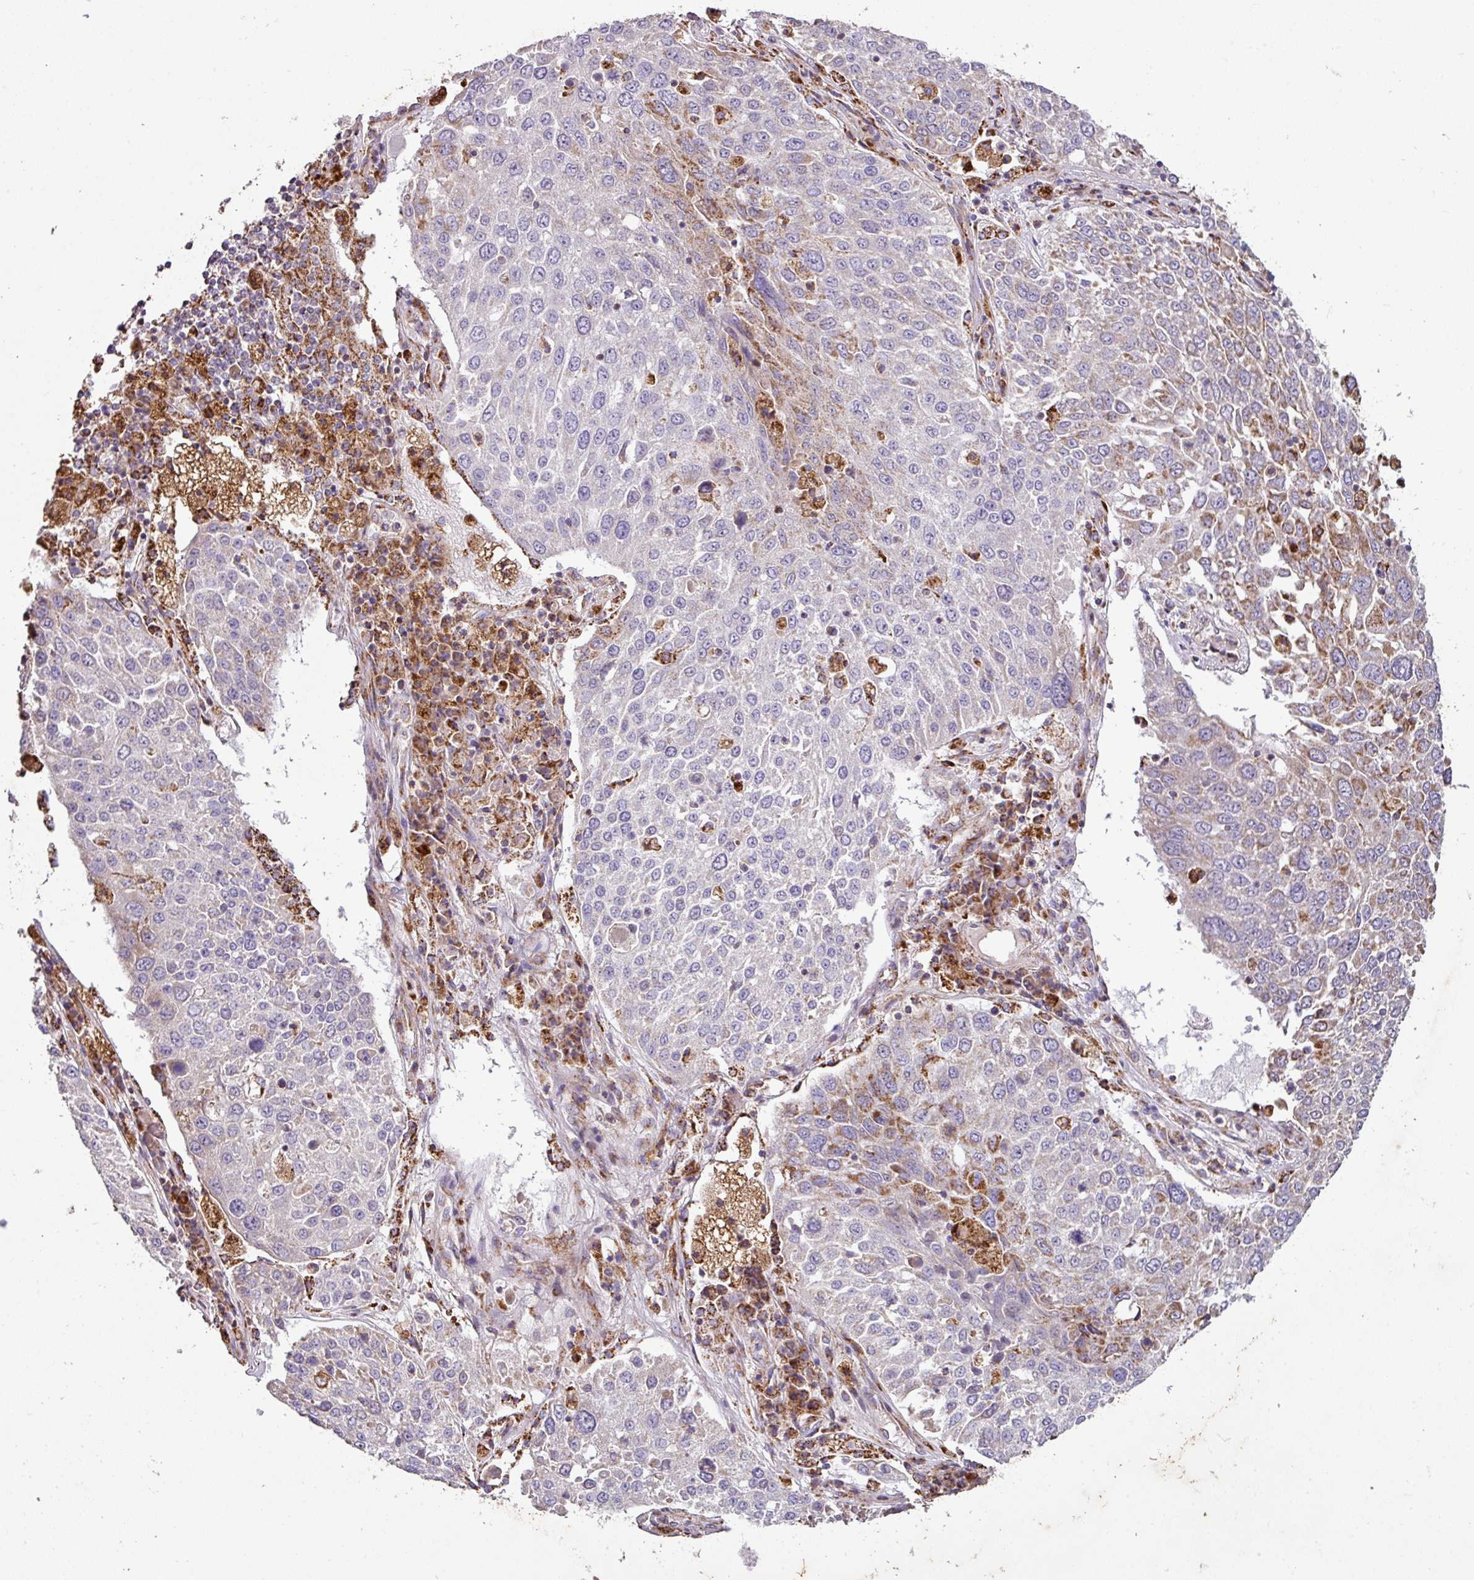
{"staining": {"intensity": "weak", "quantity": "<25%", "location": "cytoplasmic/membranous"}, "tissue": "lung cancer", "cell_type": "Tumor cells", "image_type": "cancer", "snomed": [{"axis": "morphology", "description": "Squamous cell carcinoma, NOS"}, {"axis": "topography", "description": "Lung"}], "caption": "The photomicrograph displays no staining of tumor cells in squamous cell carcinoma (lung).", "gene": "SQOR", "patient": {"sex": "male", "age": 65}}